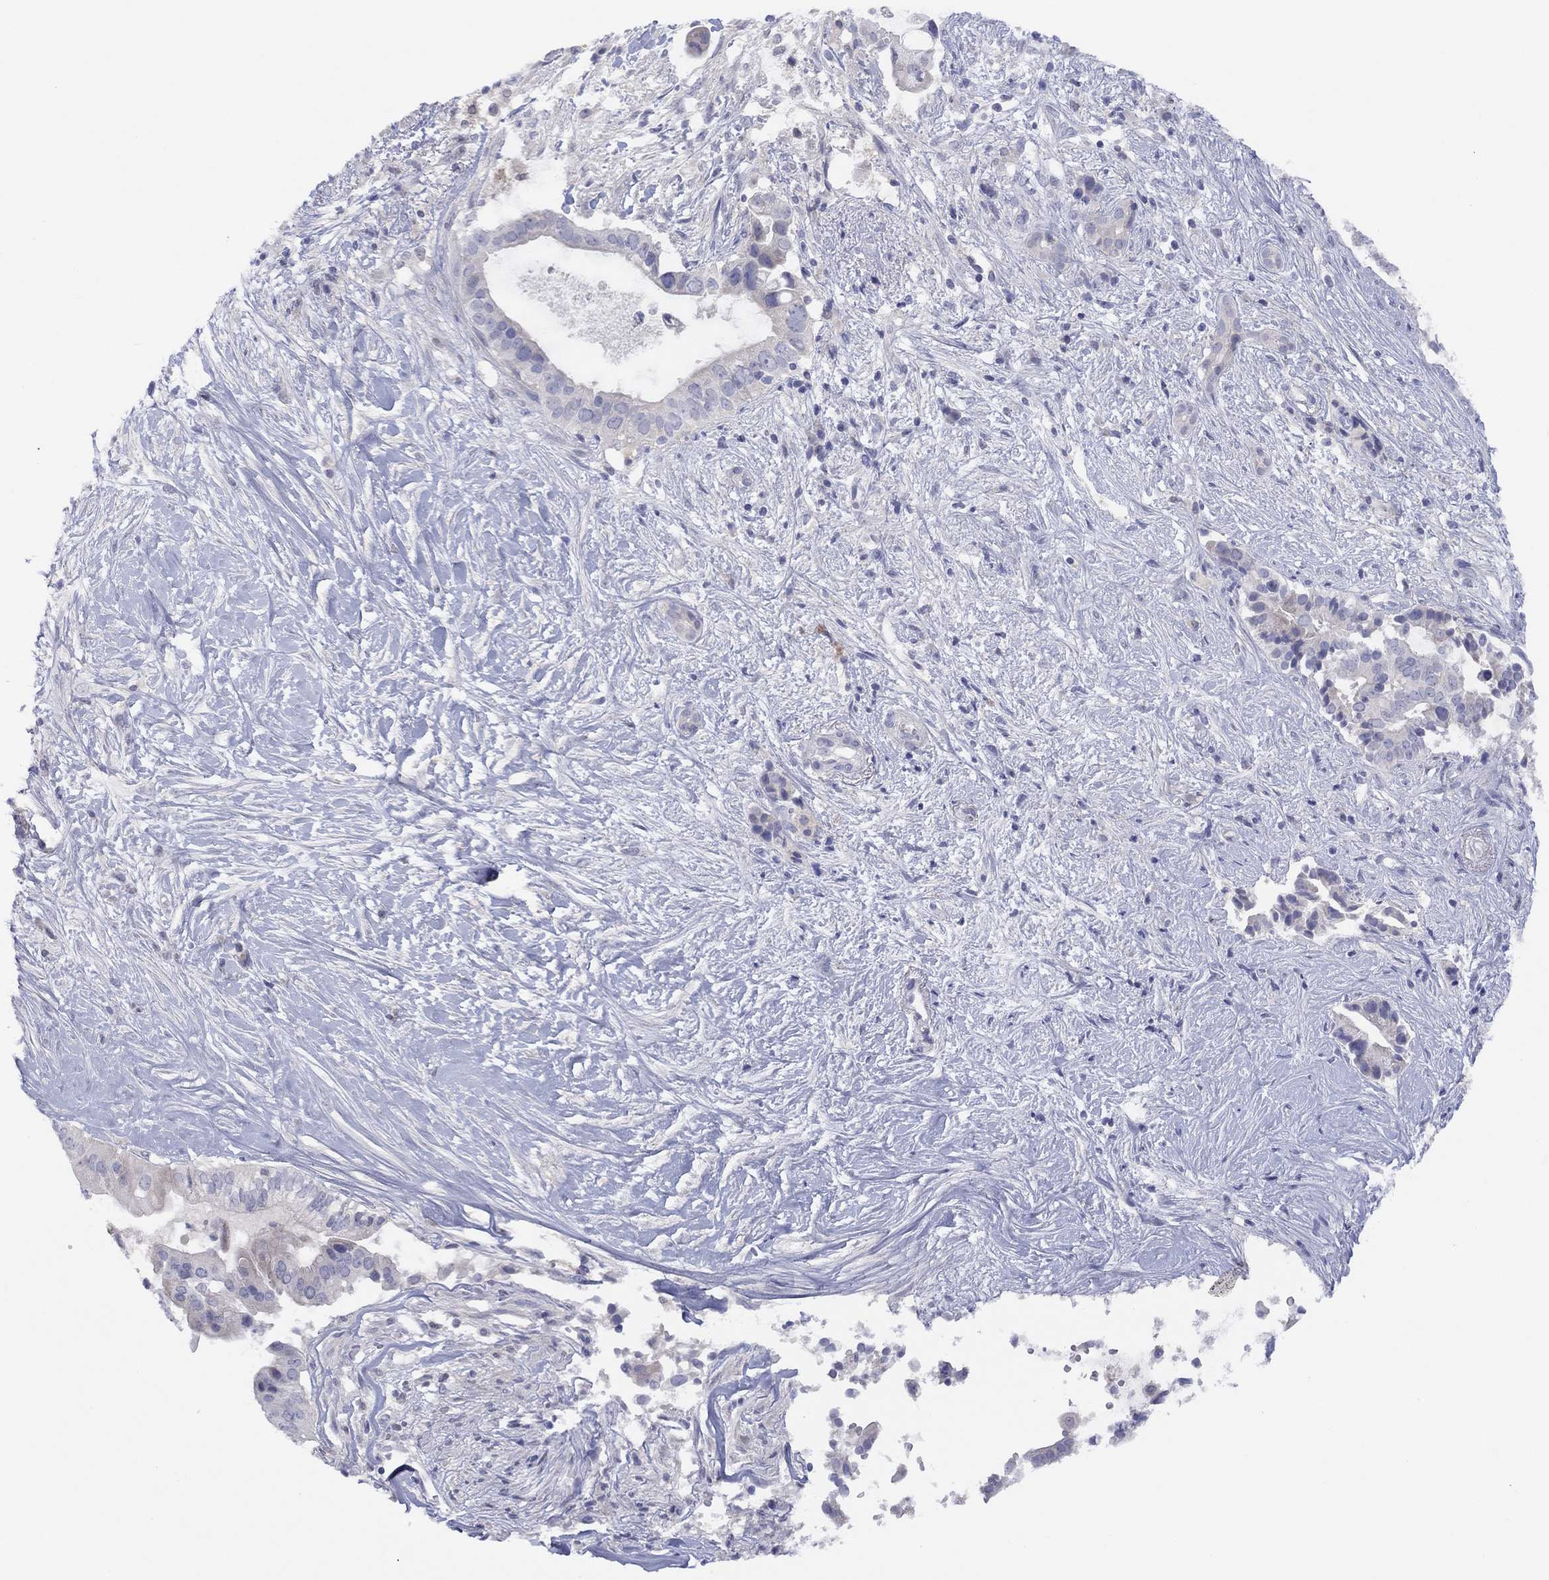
{"staining": {"intensity": "negative", "quantity": "none", "location": "none"}, "tissue": "pancreatic cancer", "cell_type": "Tumor cells", "image_type": "cancer", "snomed": [{"axis": "morphology", "description": "Adenocarcinoma, NOS"}, {"axis": "topography", "description": "Pancreas"}], "caption": "Tumor cells are negative for protein expression in human adenocarcinoma (pancreatic). (DAB (3,3'-diaminobenzidine) IHC with hematoxylin counter stain).", "gene": "CYP2B6", "patient": {"sex": "male", "age": 61}}